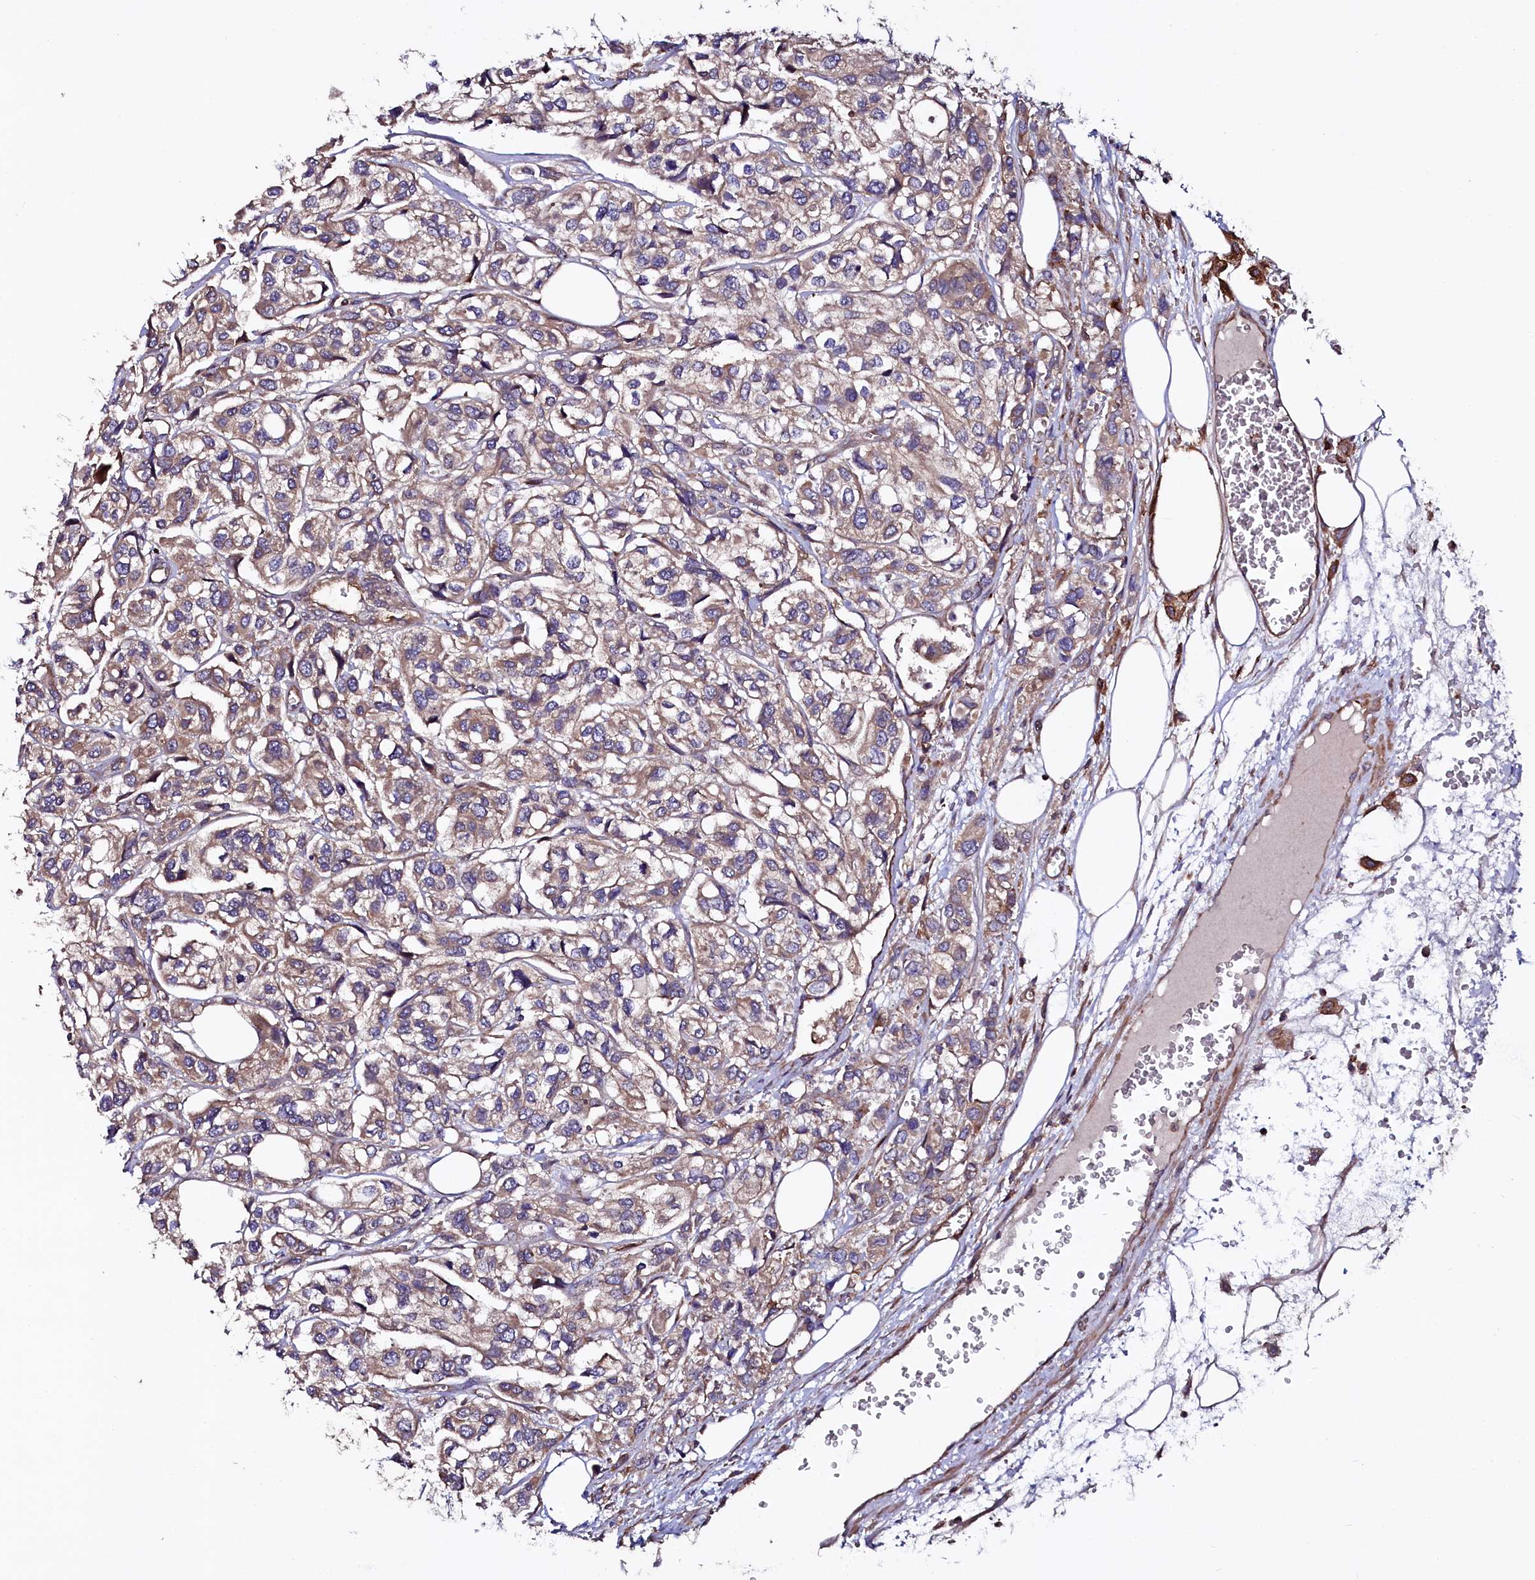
{"staining": {"intensity": "moderate", "quantity": "<25%", "location": "cytoplasmic/membranous"}, "tissue": "urothelial cancer", "cell_type": "Tumor cells", "image_type": "cancer", "snomed": [{"axis": "morphology", "description": "Urothelial carcinoma, High grade"}, {"axis": "topography", "description": "Urinary bladder"}], "caption": "Protein expression analysis of human urothelial cancer reveals moderate cytoplasmic/membranous staining in about <25% of tumor cells.", "gene": "USPL1", "patient": {"sex": "male", "age": 67}}